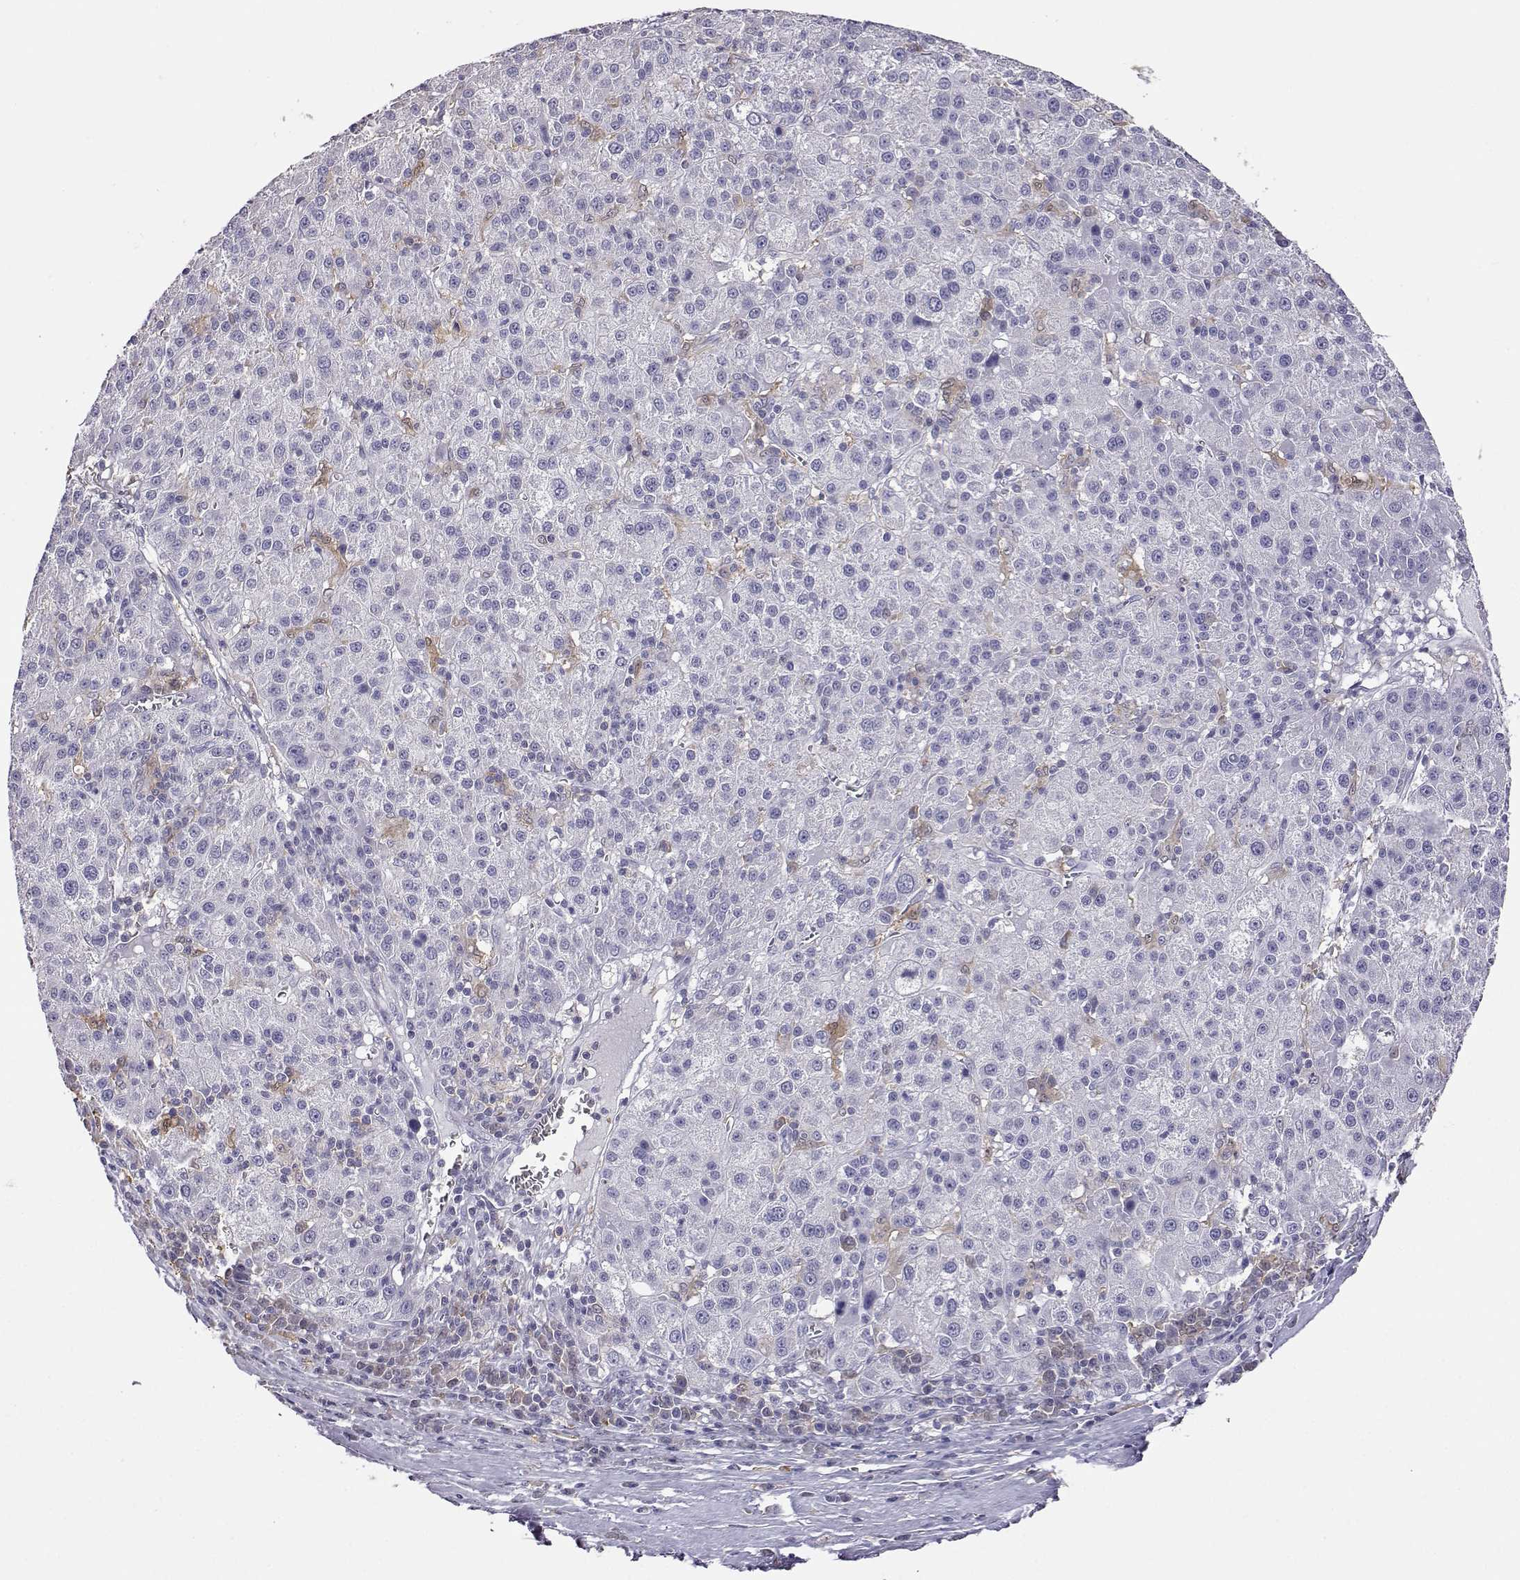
{"staining": {"intensity": "negative", "quantity": "none", "location": "none"}, "tissue": "liver cancer", "cell_type": "Tumor cells", "image_type": "cancer", "snomed": [{"axis": "morphology", "description": "Carcinoma, Hepatocellular, NOS"}, {"axis": "topography", "description": "Liver"}], "caption": "Immunohistochemistry (IHC) of human liver cancer (hepatocellular carcinoma) shows no positivity in tumor cells.", "gene": "AKR1B1", "patient": {"sex": "female", "age": 60}}